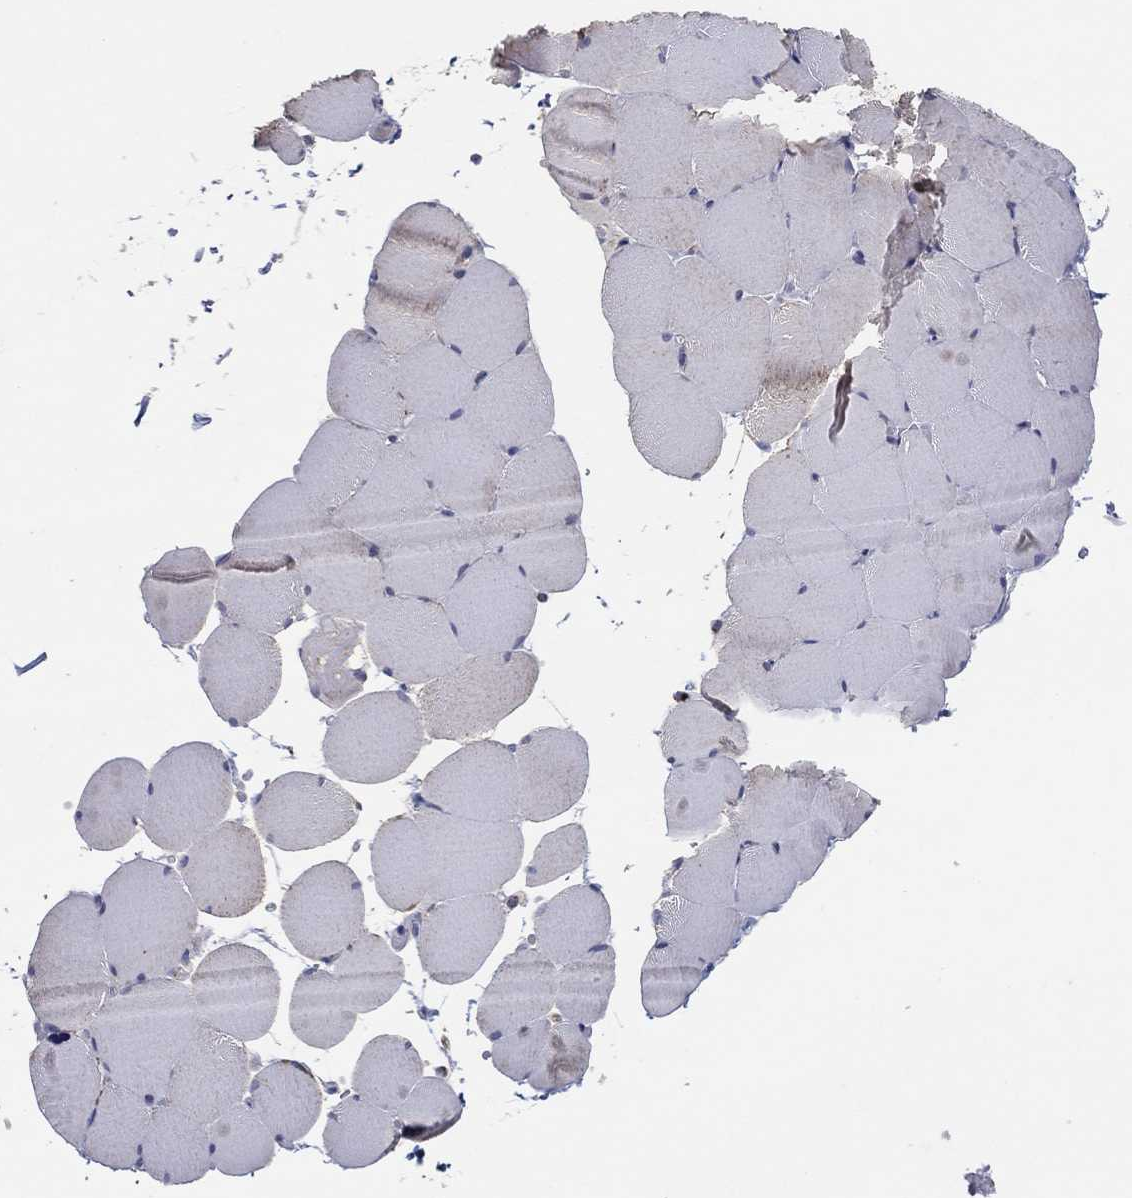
{"staining": {"intensity": "weak", "quantity": "25%-75%", "location": "cytoplasmic/membranous"}, "tissue": "skeletal muscle", "cell_type": "Myocytes", "image_type": "normal", "snomed": [{"axis": "morphology", "description": "Normal tissue, NOS"}, {"axis": "topography", "description": "Skeletal muscle"}], "caption": "High-magnification brightfield microscopy of unremarkable skeletal muscle stained with DAB (3,3'-diaminobenzidine) (brown) and counterstained with hematoxylin (blue). myocytes exhibit weak cytoplasmic/membranous positivity is identified in approximately25%-75% of cells.", "gene": "C9orf85", "patient": {"sex": "female", "age": 37}}